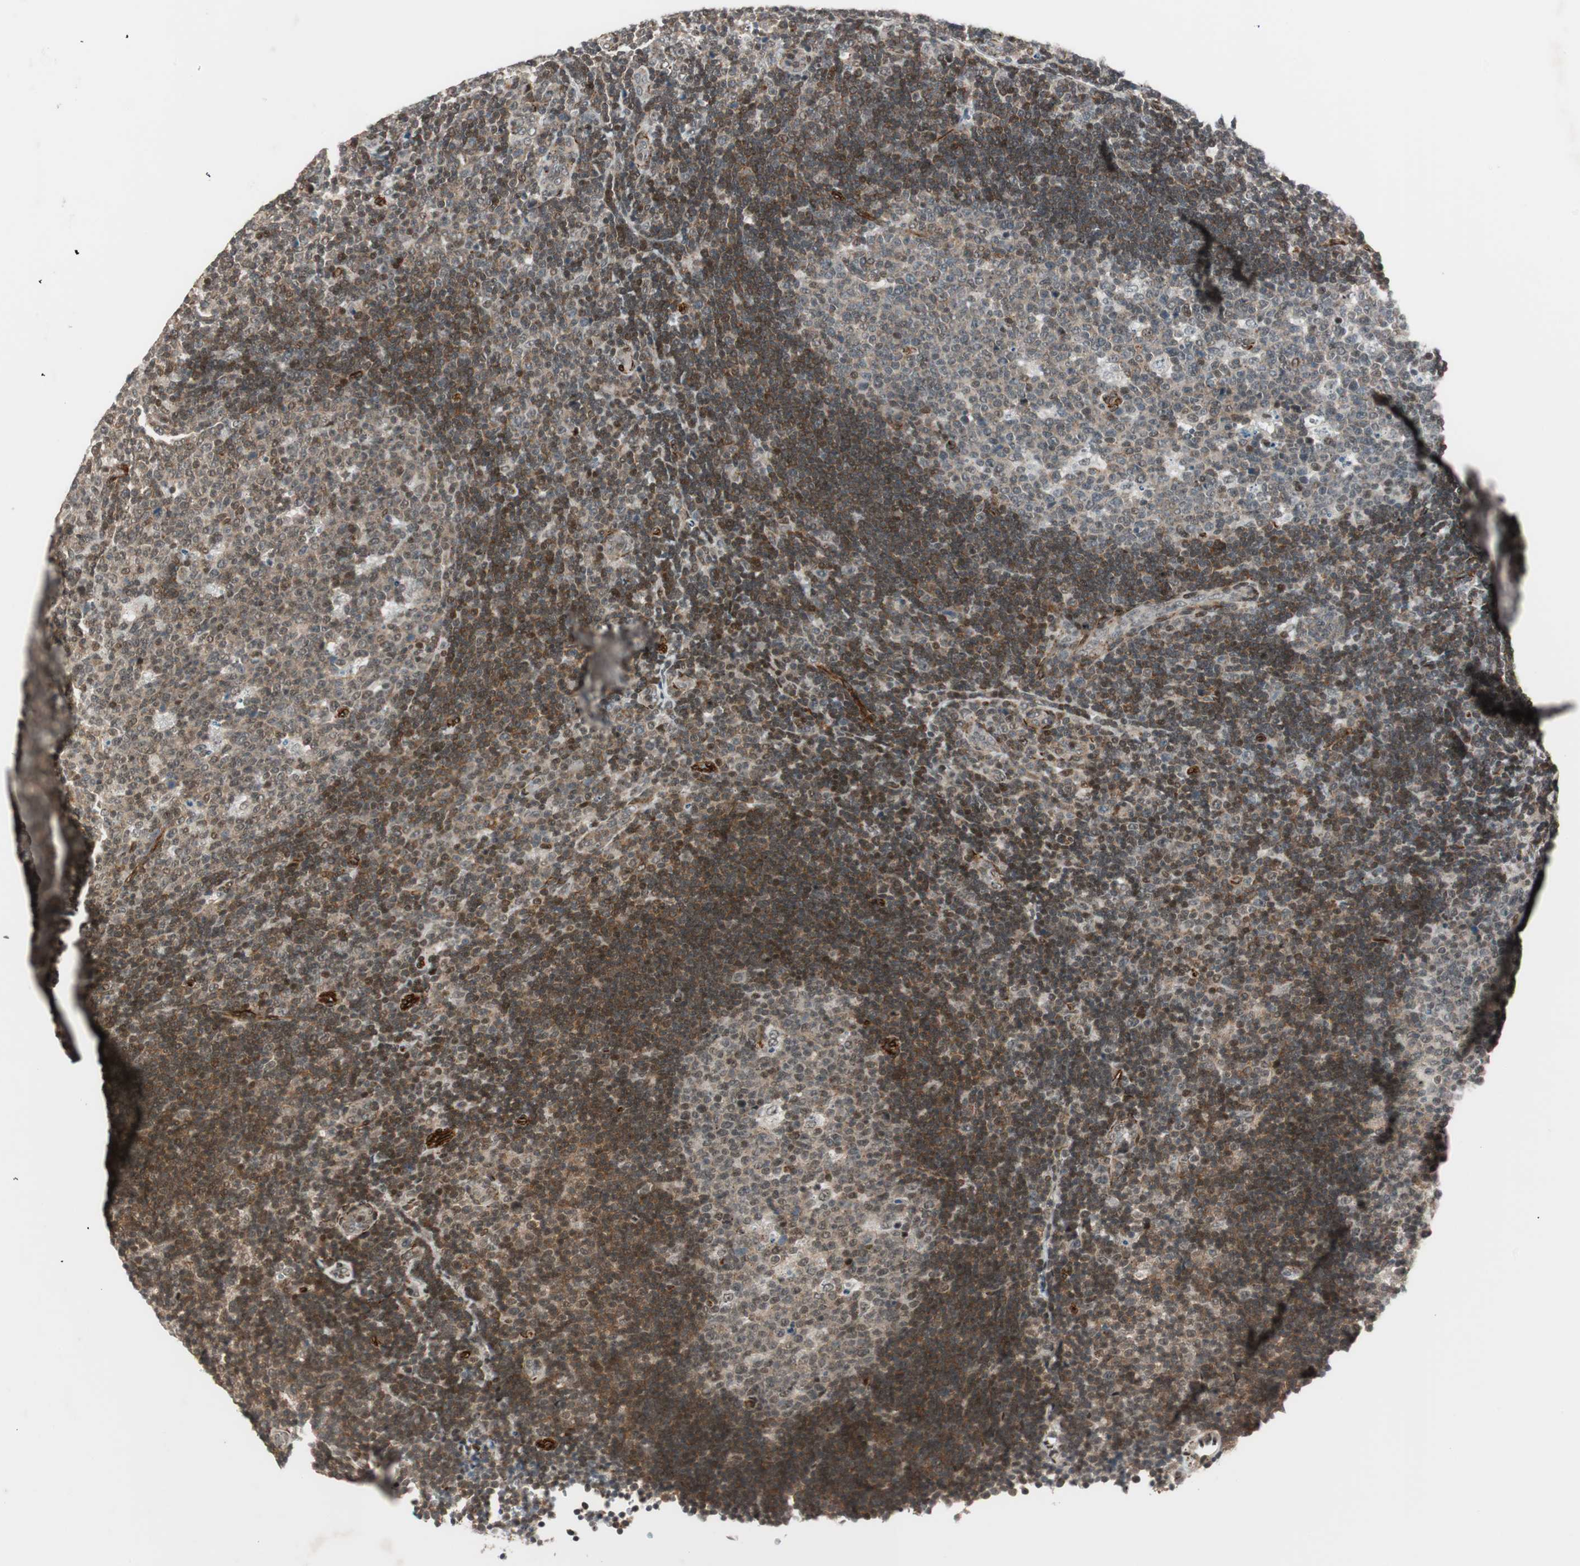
{"staining": {"intensity": "moderate", "quantity": "<25%", "location": "nuclear"}, "tissue": "lymph node", "cell_type": "Germinal center cells", "image_type": "normal", "snomed": [{"axis": "morphology", "description": "Normal tissue, NOS"}, {"axis": "topography", "description": "Lymph node"}, {"axis": "topography", "description": "Salivary gland"}], "caption": "Immunohistochemical staining of normal human lymph node displays <25% levels of moderate nuclear protein positivity in about <25% of germinal center cells.", "gene": "CDK19", "patient": {"sex": "male", "age": 8}}